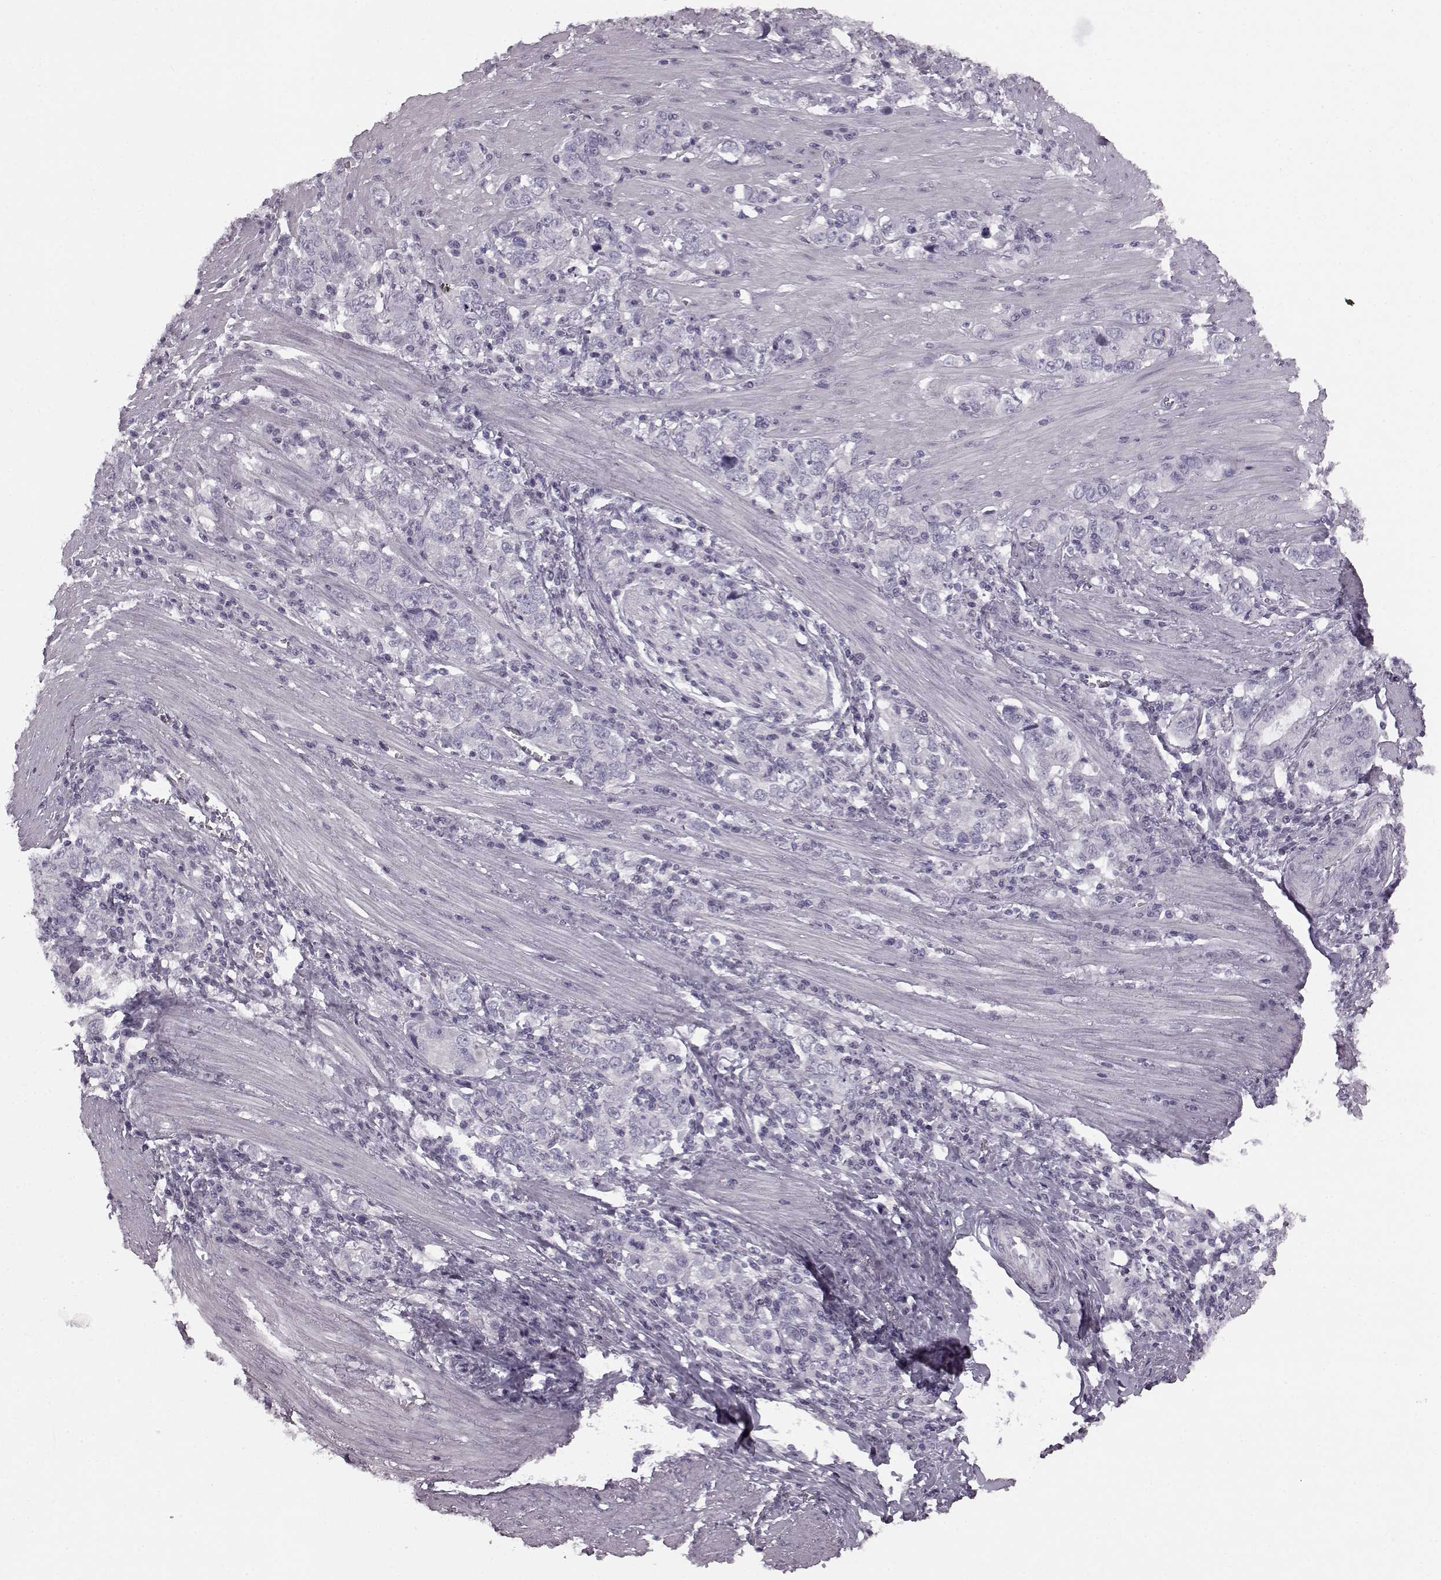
{"staining": {"intensity": "negative", "quantity": "none", "location": "none"}, "tissue": "stomach cancer", "cell_type": "Tumor cells", "image_type": "cancer", "snomed": [{"axis": "morphology", "description": "Adenocarcinoma, NOS"}, {"axis": "topography", "description": "Stomach, lower"}], "caption": "Tumor cells are negative for protein expression in human stomach cancer.", "gene": "SEMG2", "patient": {"sex": "female", "age": 72}}